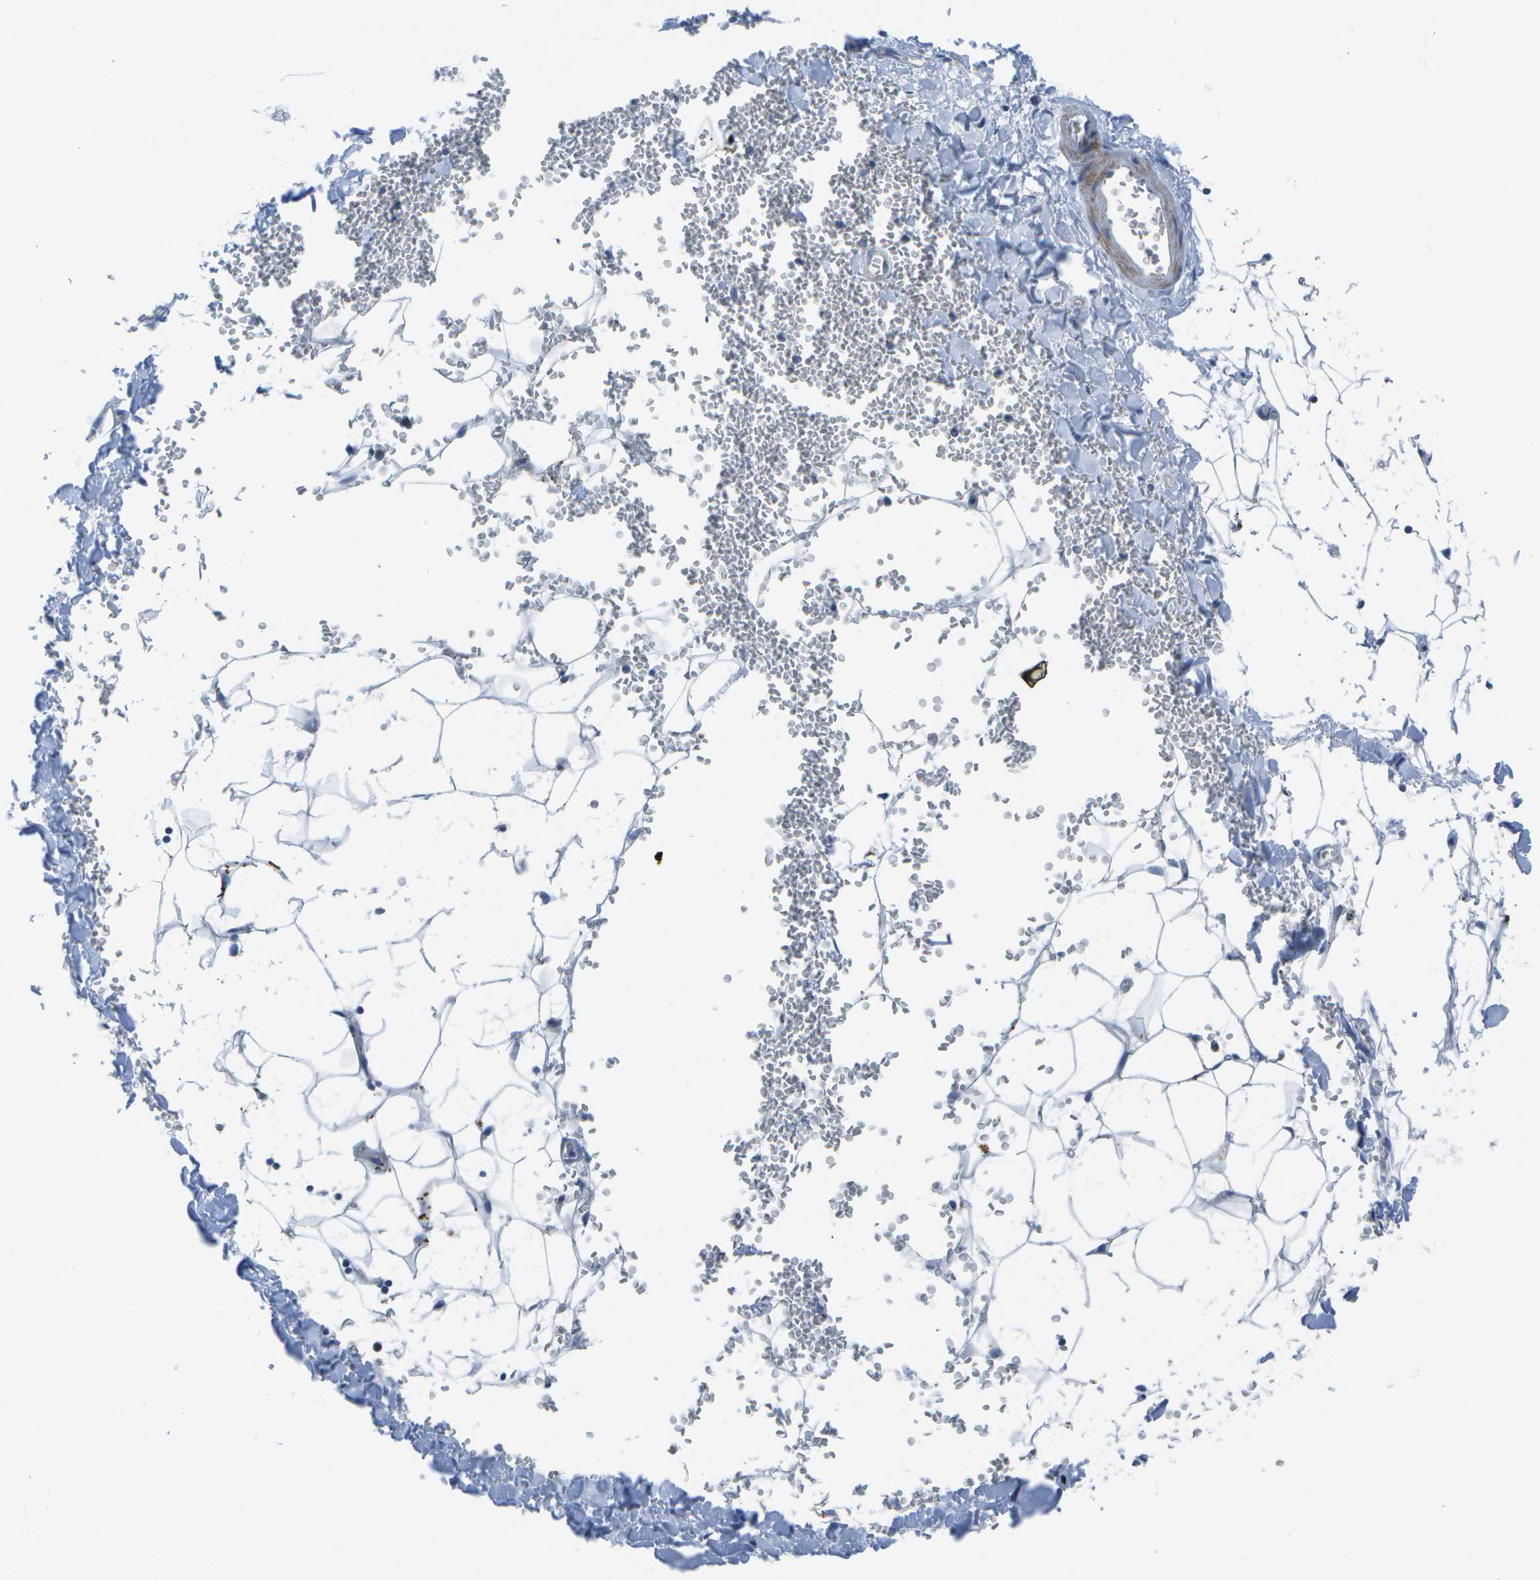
{"staining": {"intensity": "negative", "quantity": "none", "location": "none"}, "tissue": "adipose tissue", "cell_type": "Adipocytes", "image_type": "normal", "snomed": [{"axis": "morphology", "description": "Normal tissue, NOS"}, {"axis": "topography", "description": "Adipose tissue"}, {"axis": "topography", "description": "Peripheral nerve tissue"}], "caption": "Immunohistochemistry image of benign adipose tissue: human adipose tissue stained with DAB demonstrates no significant protein staining in adipocytes.", "gene": "DCT", "patient": {"sex": "male", "age": 52}}